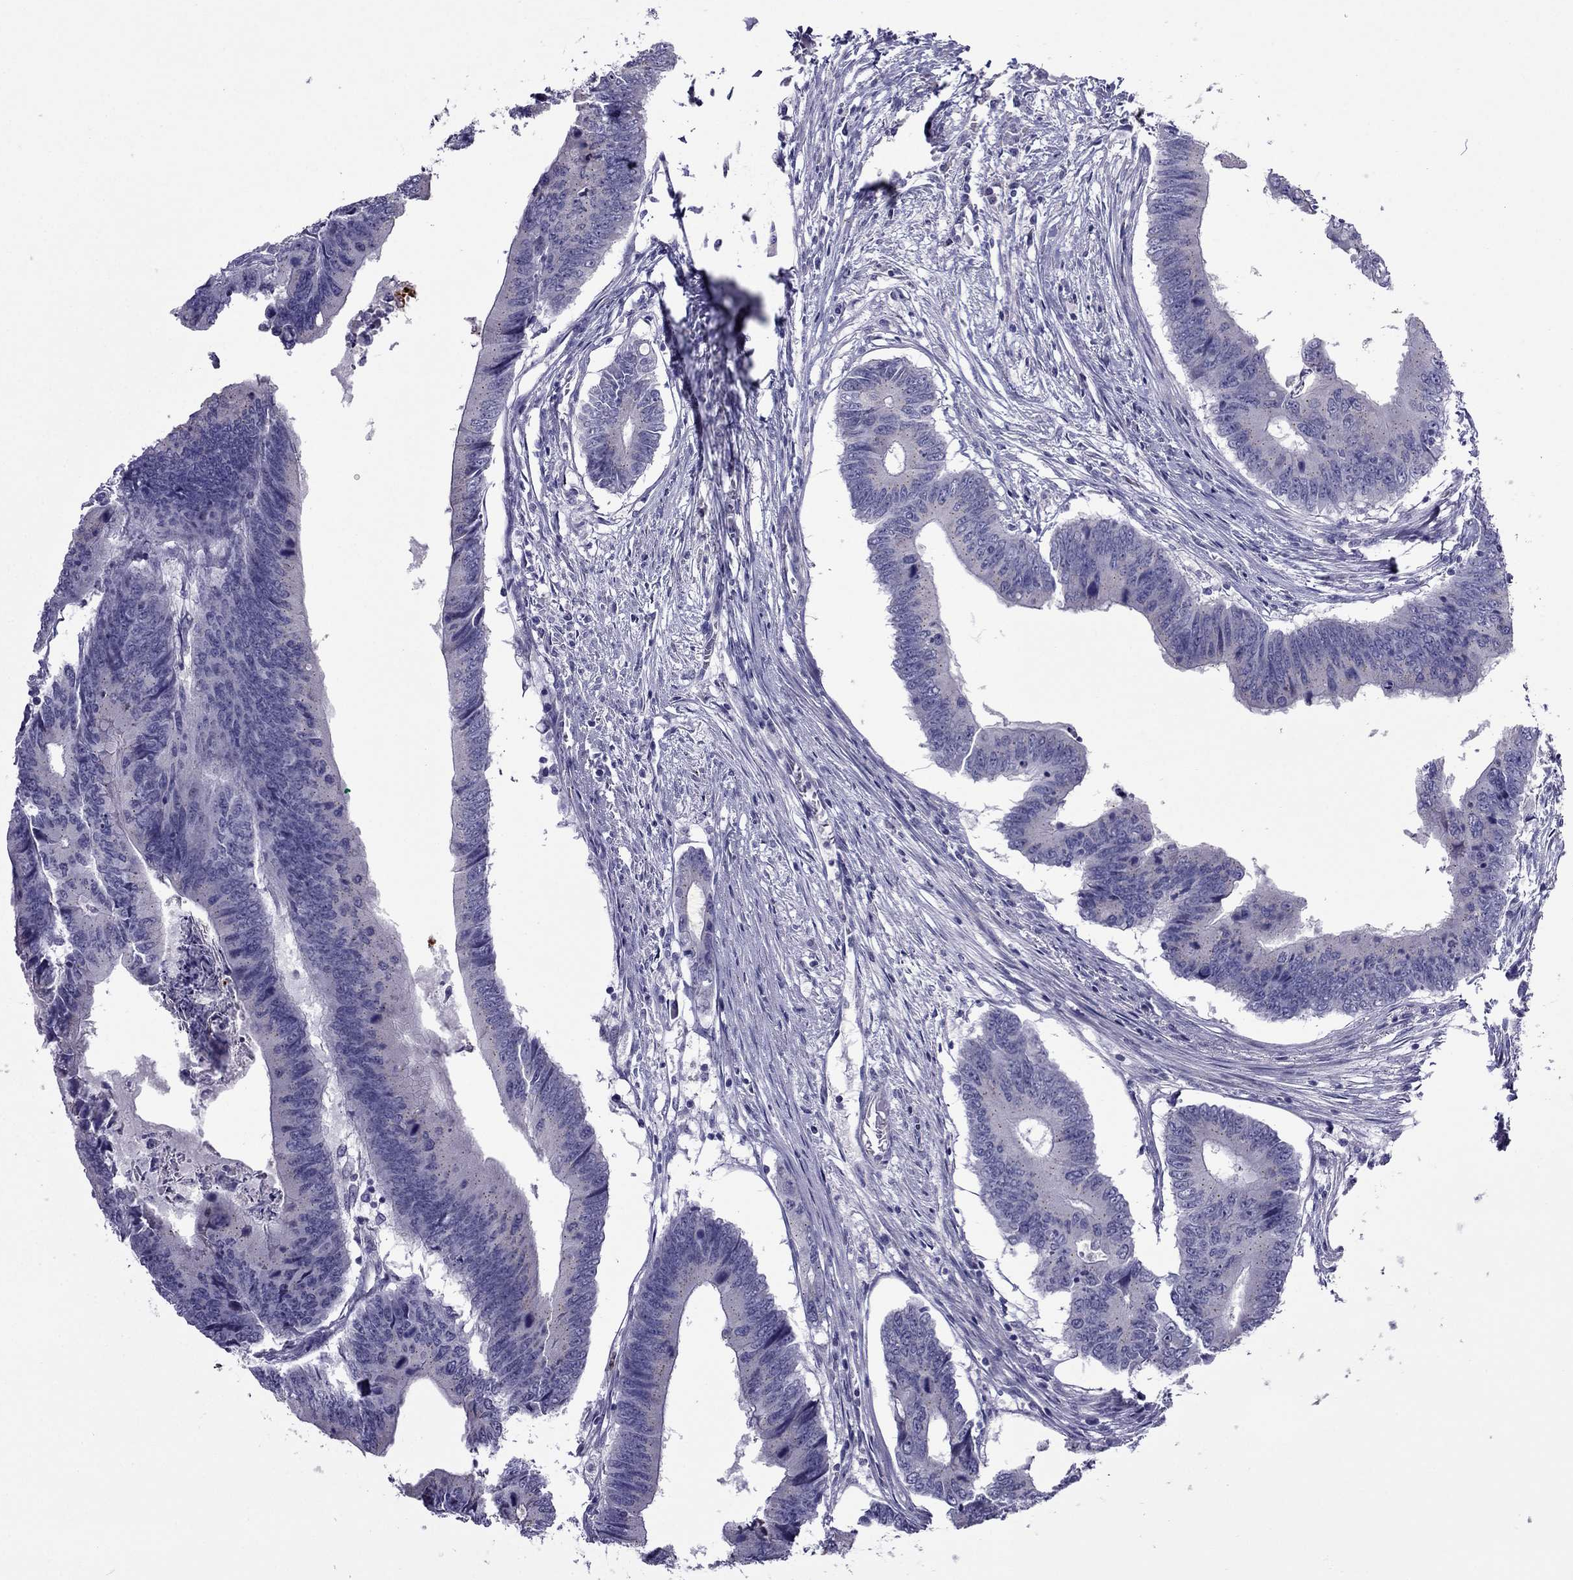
{"staining": {"intensity": "negative", "quantity": "none", "location": "none"}, "tissue": "colorectal cancer", "cell_type": "Tumor cells", "image_type": "cancer", "snomed": [{"axis": "morphology", "description": "Adenocarcinoma, NOS"}, {"axis": "topography", "description": "Colon"}], "caption": "High magnification brightfield microscopy of adenocarcinoma (colorectal) stained with DAB (brown) and counterstained with hematoxylin (blue): tumor cells show no significant staining.", "gene": "MYBPH", "patient": {"sex": "male", "age": 53}}